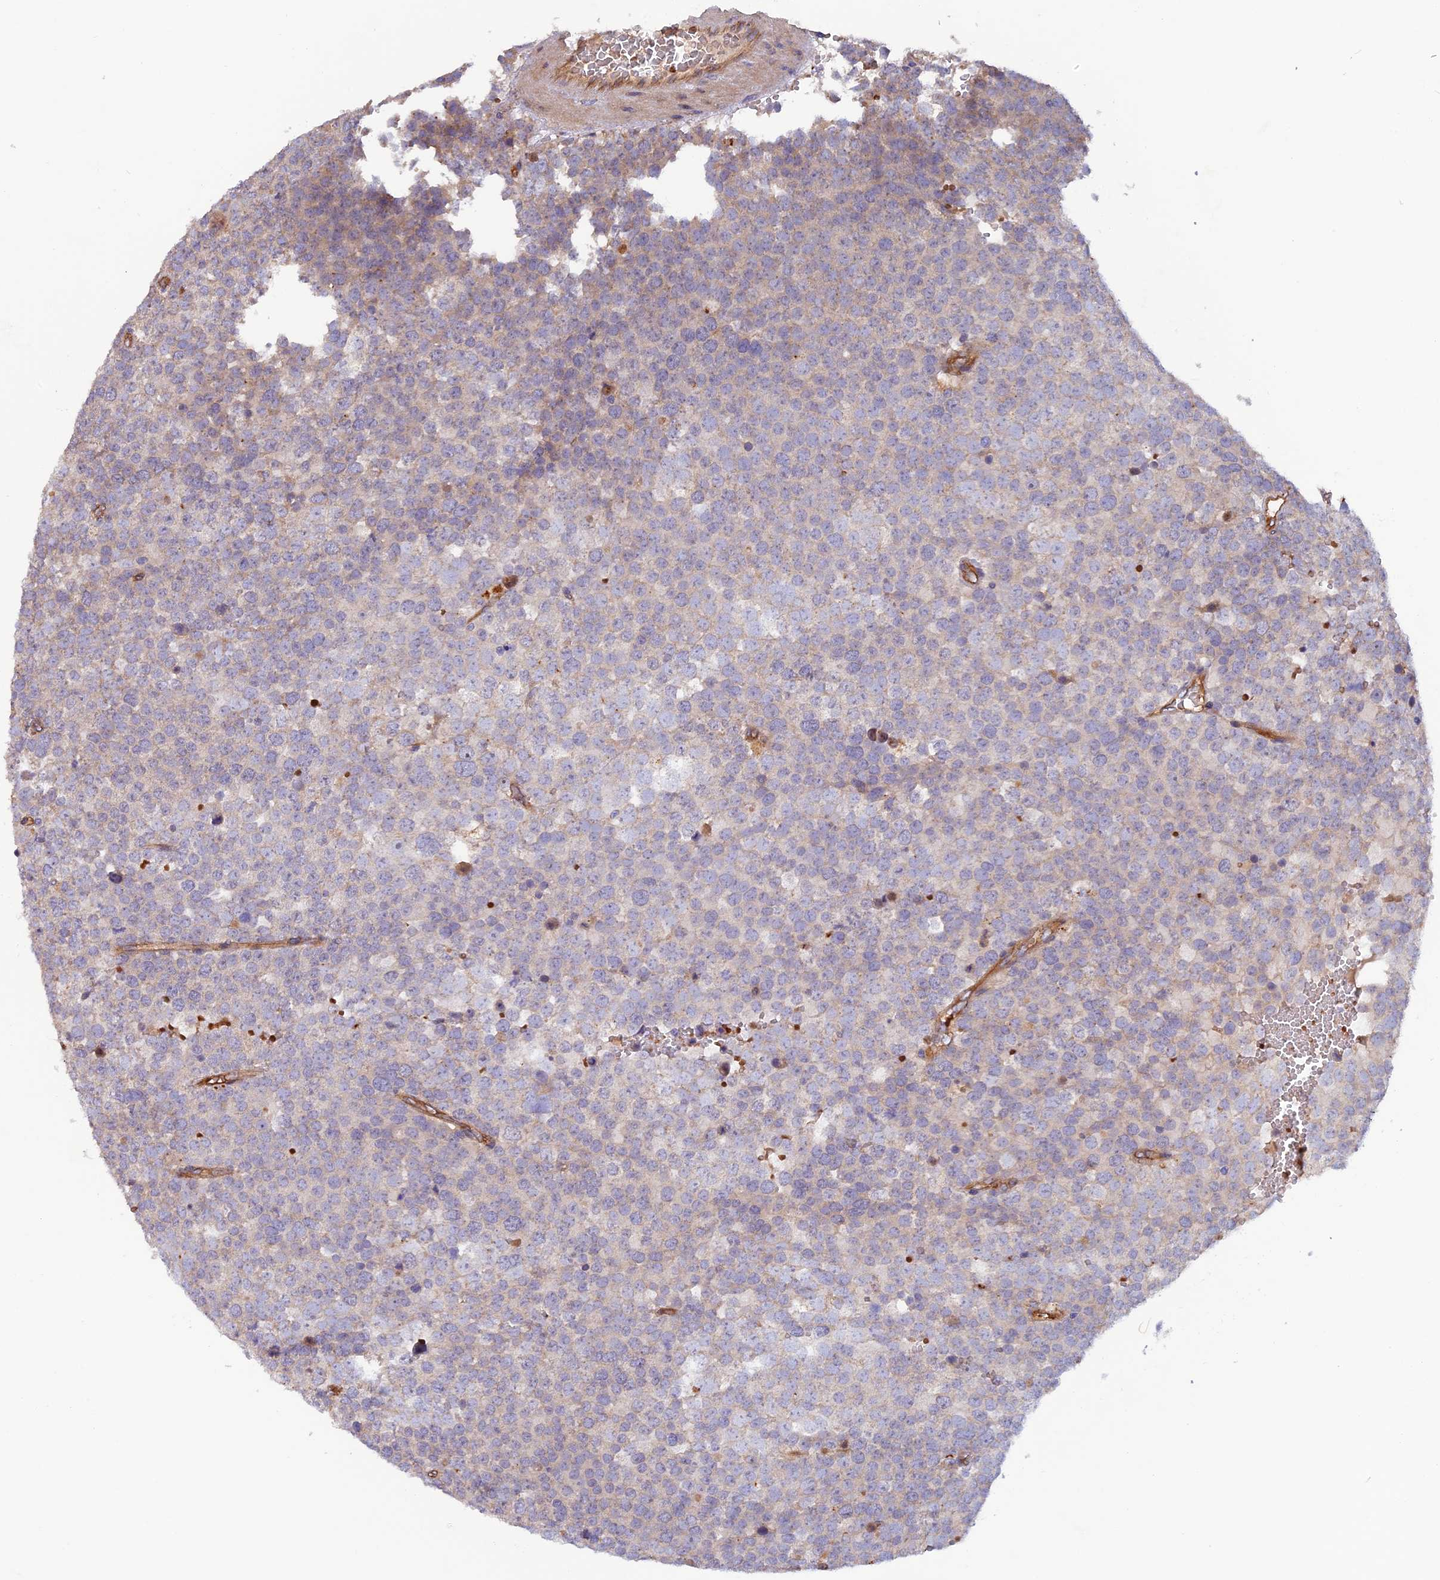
{"staining": {"intensity": "weak", "quantity": "<25%", "location": "cytoplasmic/membranous"}, "tissue": "testis cancer", "cell_type": "Tumor cells", "image_type": "cancer", "snomed": [{"axis": "morphology", "description": "Seminoma, NOS"}, {"axis": "topography", "description": "Testis"}], "caption": "An image of human seminoma (testis) is negative for staining in tumor cells.", "gene": "DUS3L", "patient": {"sex": "male", "age": 71}}